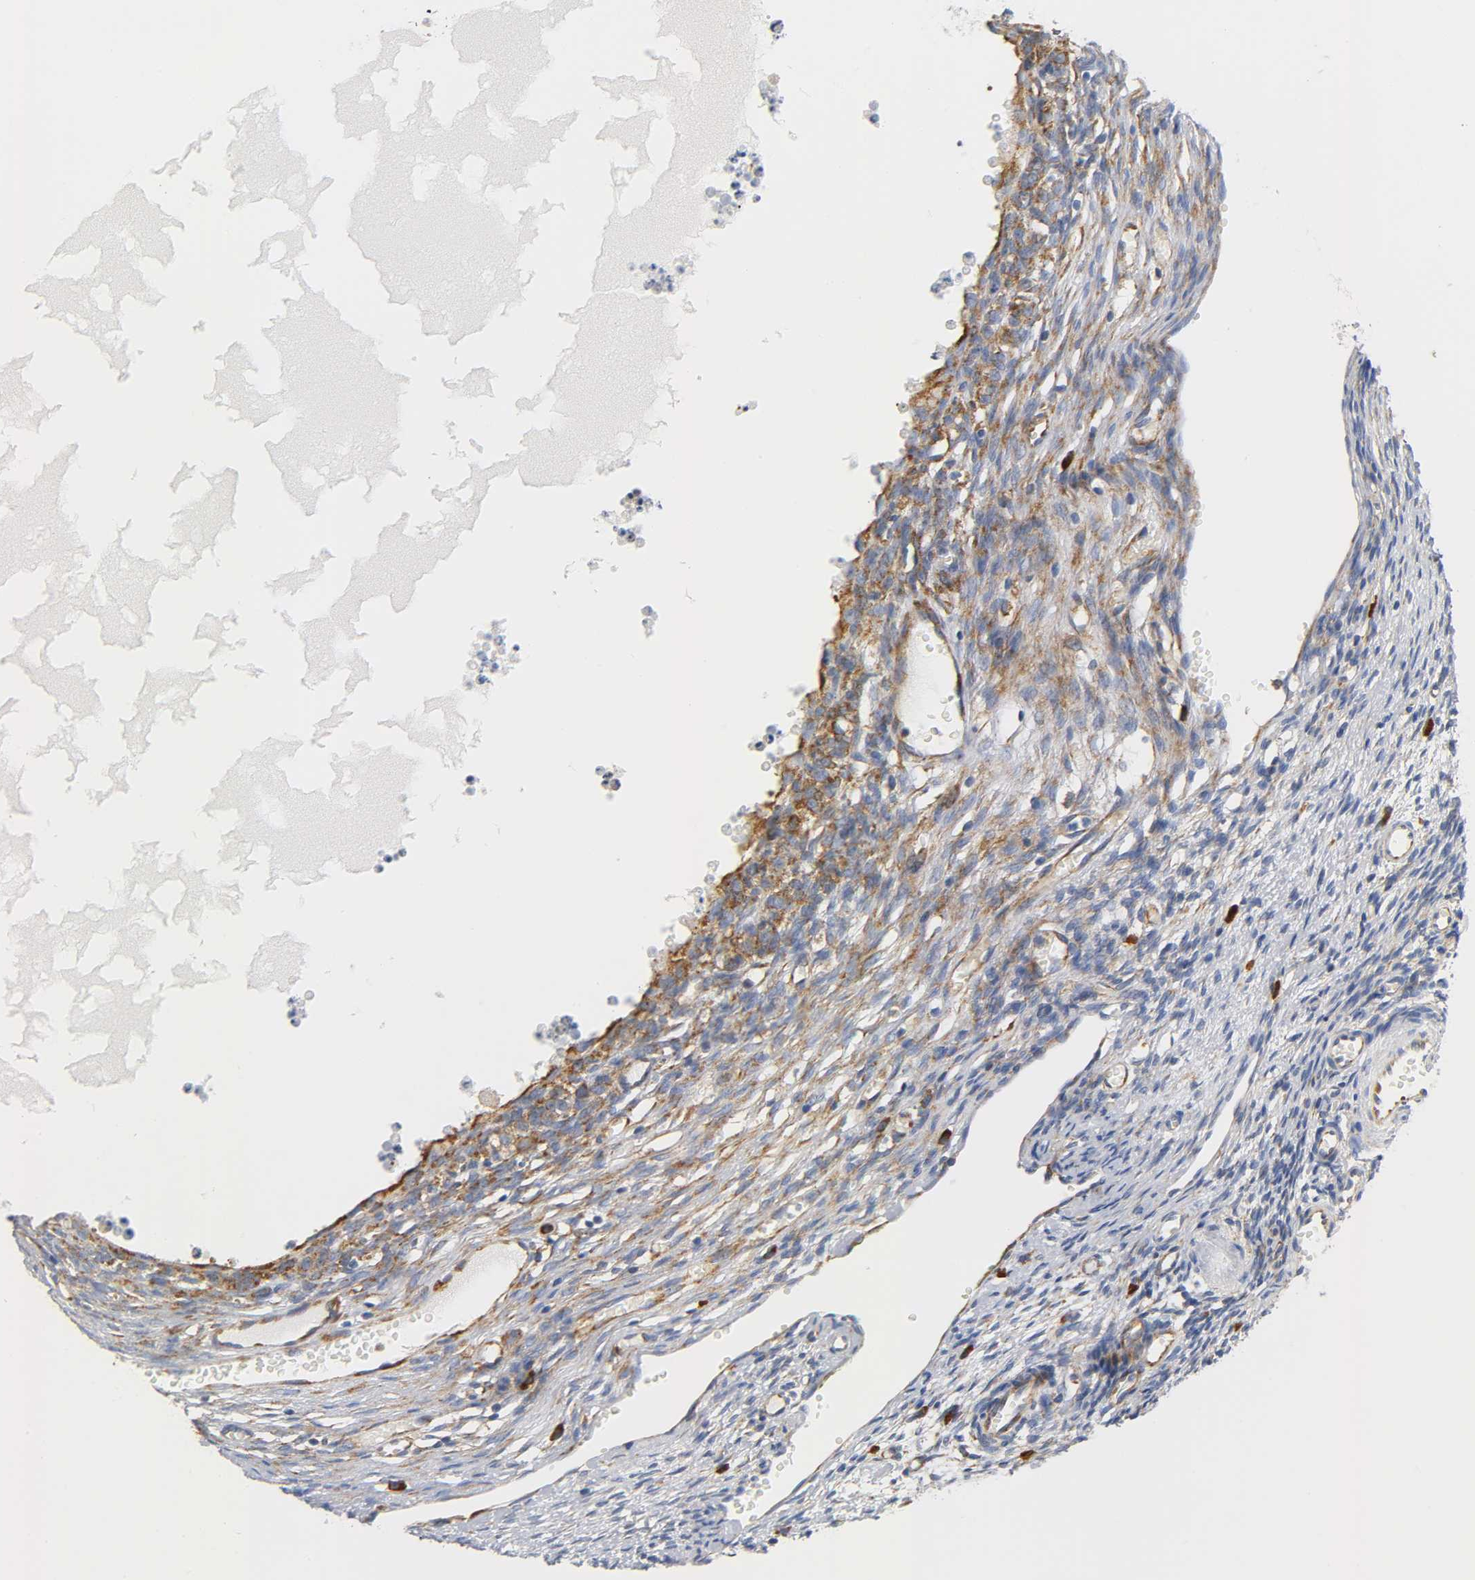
{"staining": {"intensity": "moderate", "quantity": "<25%", "location": "cytoplasmic/membranous"}, "tissue": "ovary", "cell_type": "Ovarian stroma cells", "image_type": "normal", "snomed": [{"axis": "morphology", "description": "Normal tissue, NOS"}, {"axis": "topography", "description": "Ovary"}], "caption": "Immunohistochemical staining of benign ovary displays low levels of moderate cytoplasmic/membranous positivity in about <25% of ovarian stroma cells.", "gene": "REL", "patient": {"sex": "female", "age": 35}}